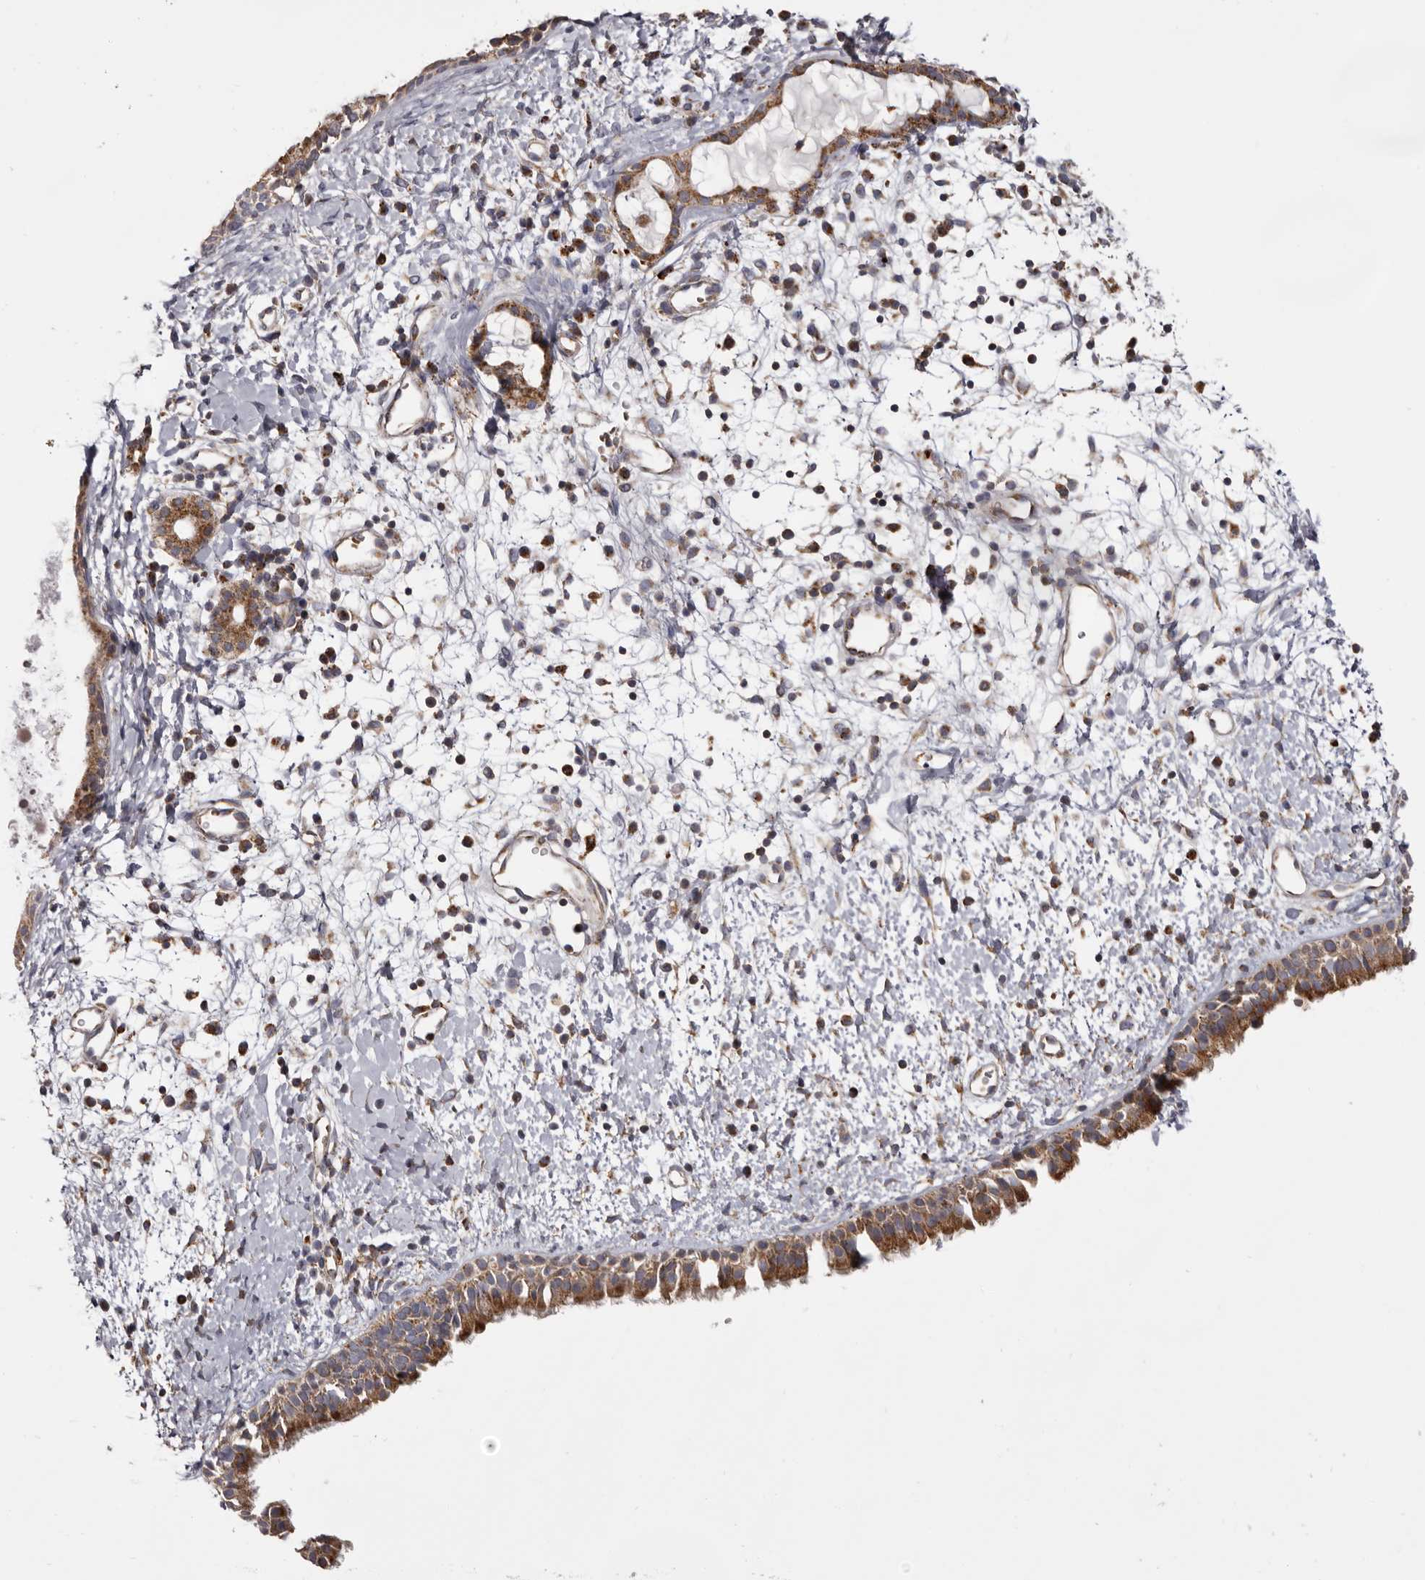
{"staining": {"intensity": "moderate", "quantity": ">75%", "location": "cytoplasmic/membranous"}, "tissue": "nasopharynx", "cell_type": "Respiratory epithelial cells", "image_type": "normal", "snomed": [{"axis": "morphology", "description": "Normal tissue, NOS"}, {"axis": "topography", "description": "Nasopharynx"}], "caption": "Immunohistochemistry photomicrograph of benign nasopharynx: human nasopharynx stained using IHC displays medium levels of moderate protein expression localized specifically in the cytoplasmic/membranous of respiratory epithelial cells, appearing as a cytoplasmic/membranous brown color.", "gene": "MECR", "patient": {"sex": "male", "age": 22}}